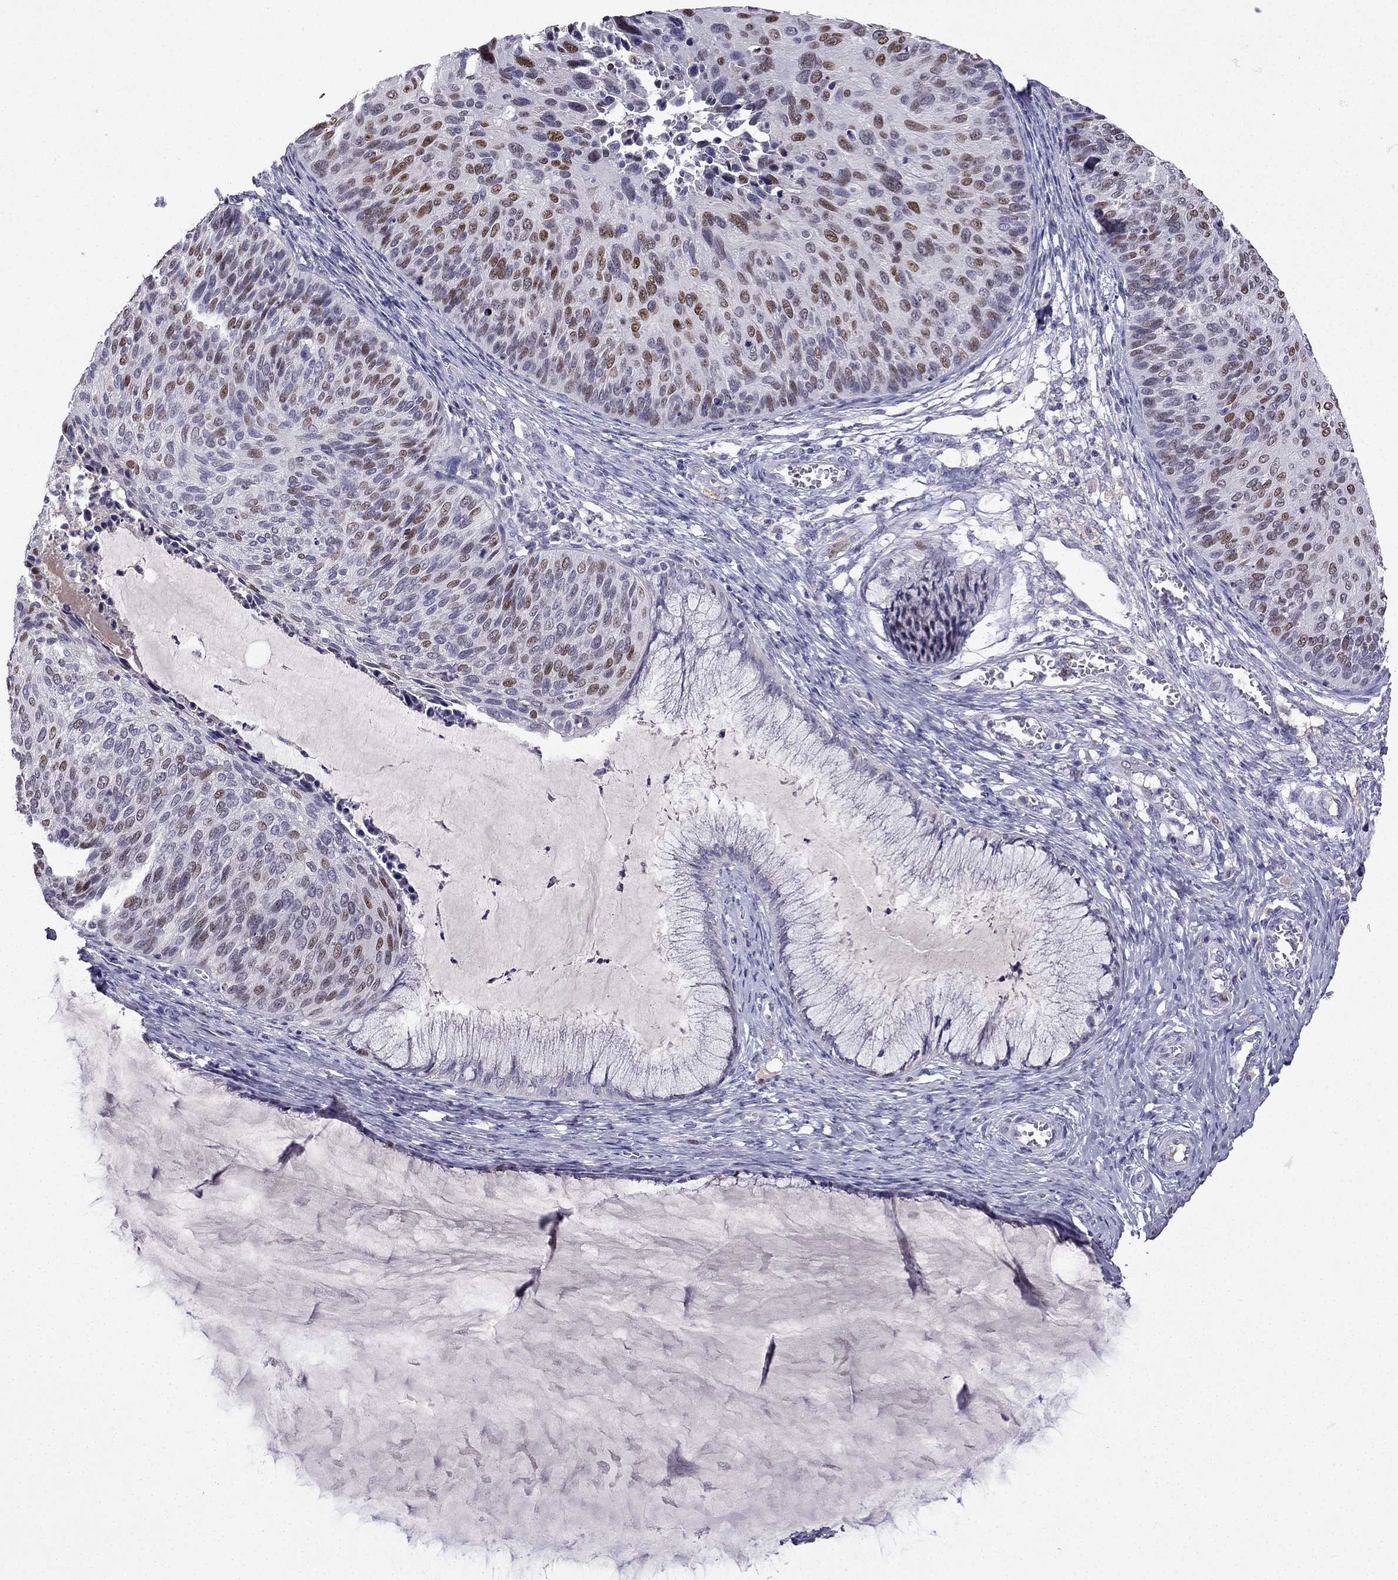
{"staining": {"intensity": "moderate", "quantity": "25%-75%", "location": "nuclear"}, "tissue": "cervical cancer", "cell_type": "Tumor cells", "image_type": "cancer", "snomed": [{"axis": "morphology", "description": "Squamous cell carcinoma, NOS"}, {"axis": "topography", "description": "Cervix"}], "caption": "This image exhibits immunohistochemistry (IHC) staining of human cervical cancer, with medium moderate nuclear staining in about 25%-75% of tumor cells.", "gene": "UHRF1", "patient": {"sex": "female", "age": 36}}